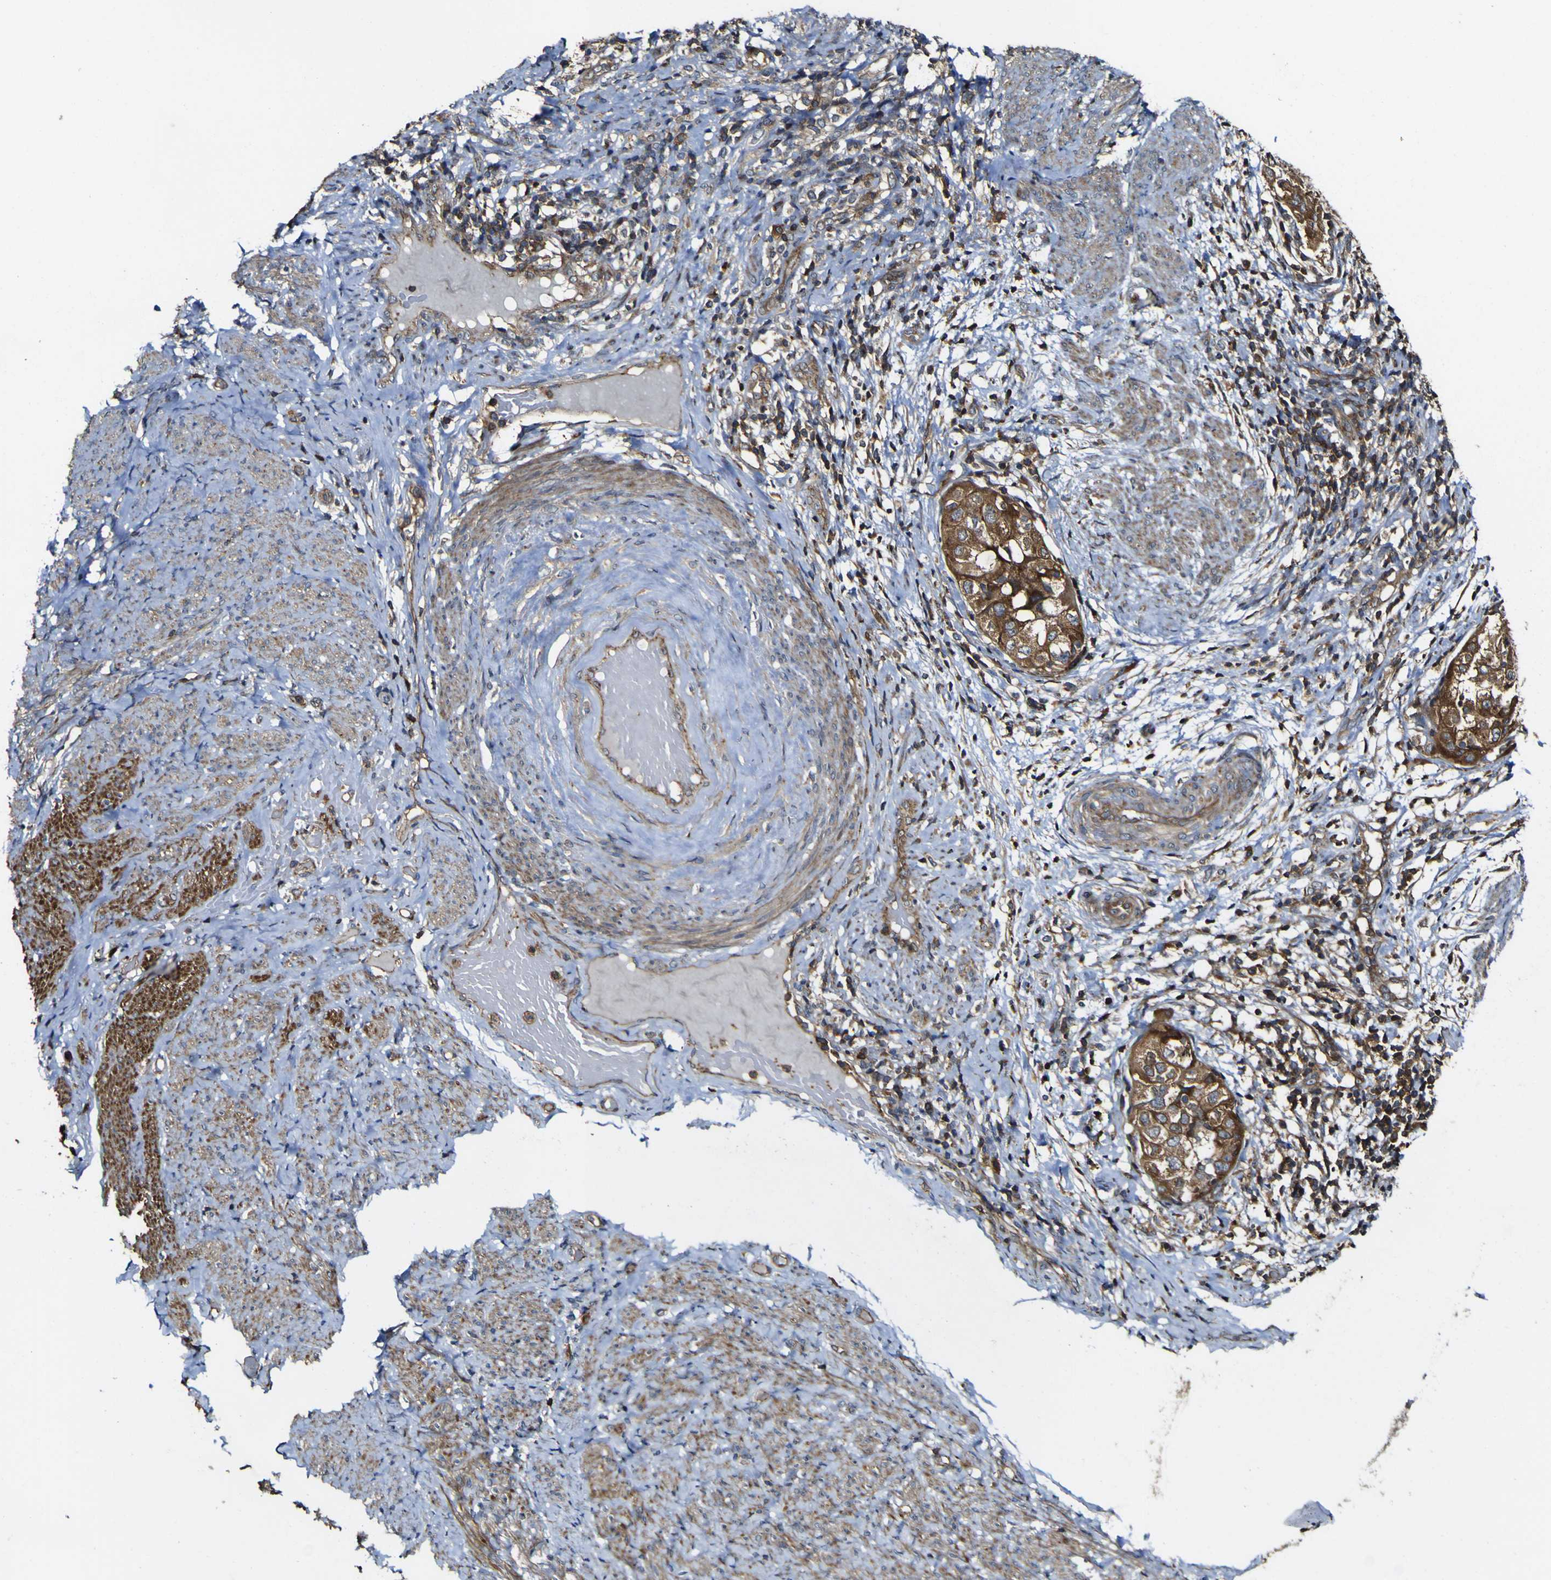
{"staining": {"intensity": "strong", "quantity": ">75%", "location": "cytoplasmic/membranous"}, "tissue": "endometrial cancer", "cell_type": "Tumor cells", "image_type": "cancer", "snomed": [{"axis": "morphology", "description": "Adenocarcinoma, NOS"}, {"axis": "topography", "description": "Endometrium"}], "caption": "A brown stain shows strong cytoplasmic/membranous positivity of a protein in endometrial cancer (adenocarcinoma) tumor cells.", "gene": "TNIK", "patient": {"sex": "female", "age": 85}}